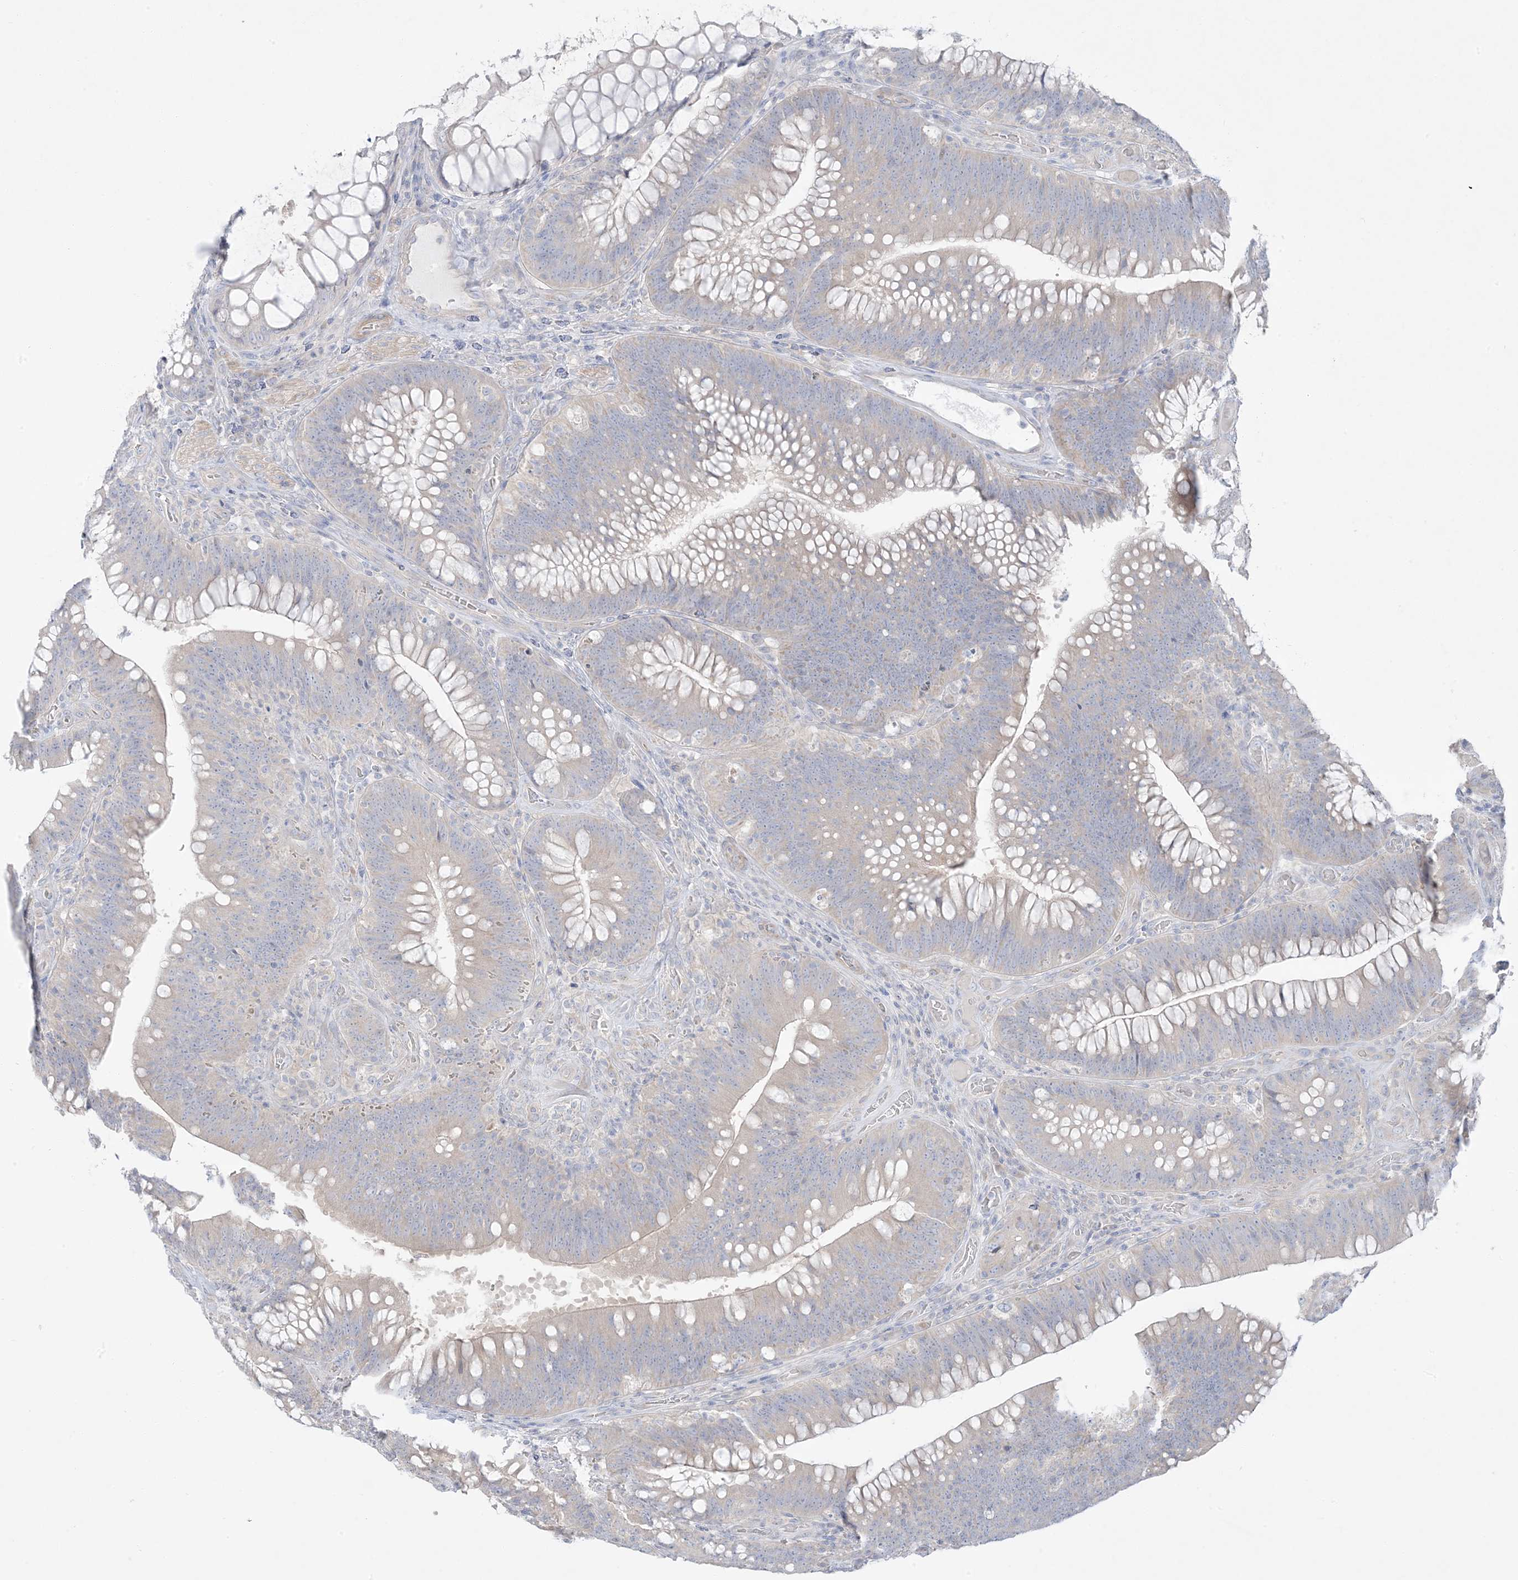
{"staining": {"intensity": "negative", "quantity": "none", "location": "none"}, "tissue": "colorectal cancer", "cell_type": "Tumor cells", "image_type": "cancer", "snomed": [{"axis": "morphology", "description": "Normal tissue, NOS"}, {"axis": "topography", "description": "Colon"}], "caption": "IHC histopathology image of human colorectal cancer stained for a protein (brown), which reveals no expression in tumor cells.", "gene": "FAM184A", "patient": {"sex": "female", "age": 82}}